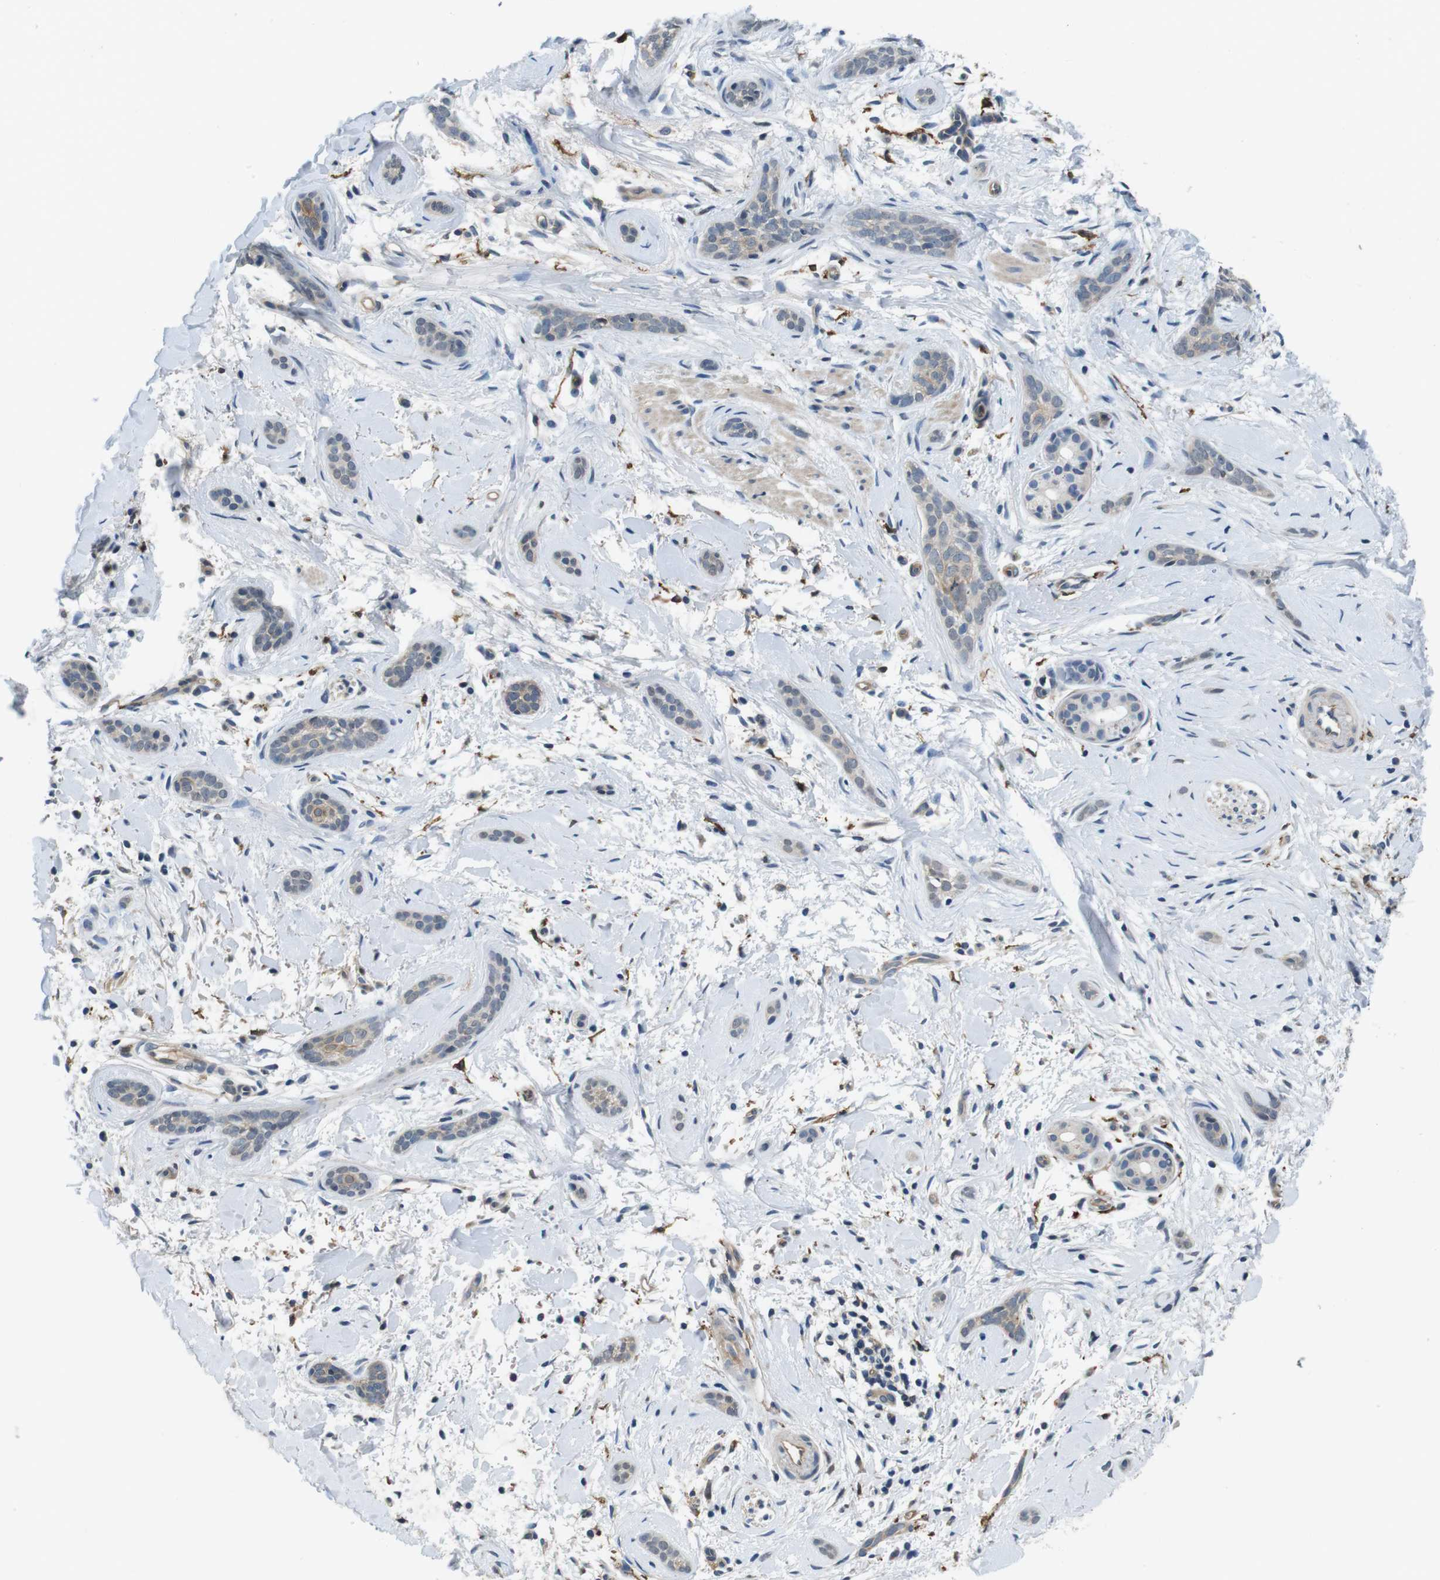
{"staining": {"intensity": "negative", "quantity": "none", "location": "none"}, "tissue": "skin cancer", "cell_type": "Tumor cells", "image_type": "cancer", "snomed": [{"axis": "morphology", "description": "Basal cell carcinoma"}, {"axis": "morphology", "description": "Adnexal tumor, benign"}, {"axis": "topography", "description": "Skin"}], "caption": "Protein analysis of skin basal cell carcinoma demonstrates no significant staining in tumor cells. (Immunohistochemistry (ihc), brightfield microscopy, high magnification).", "gene": "CD163L1", "patient": {"sex": "female", "age": 42}}